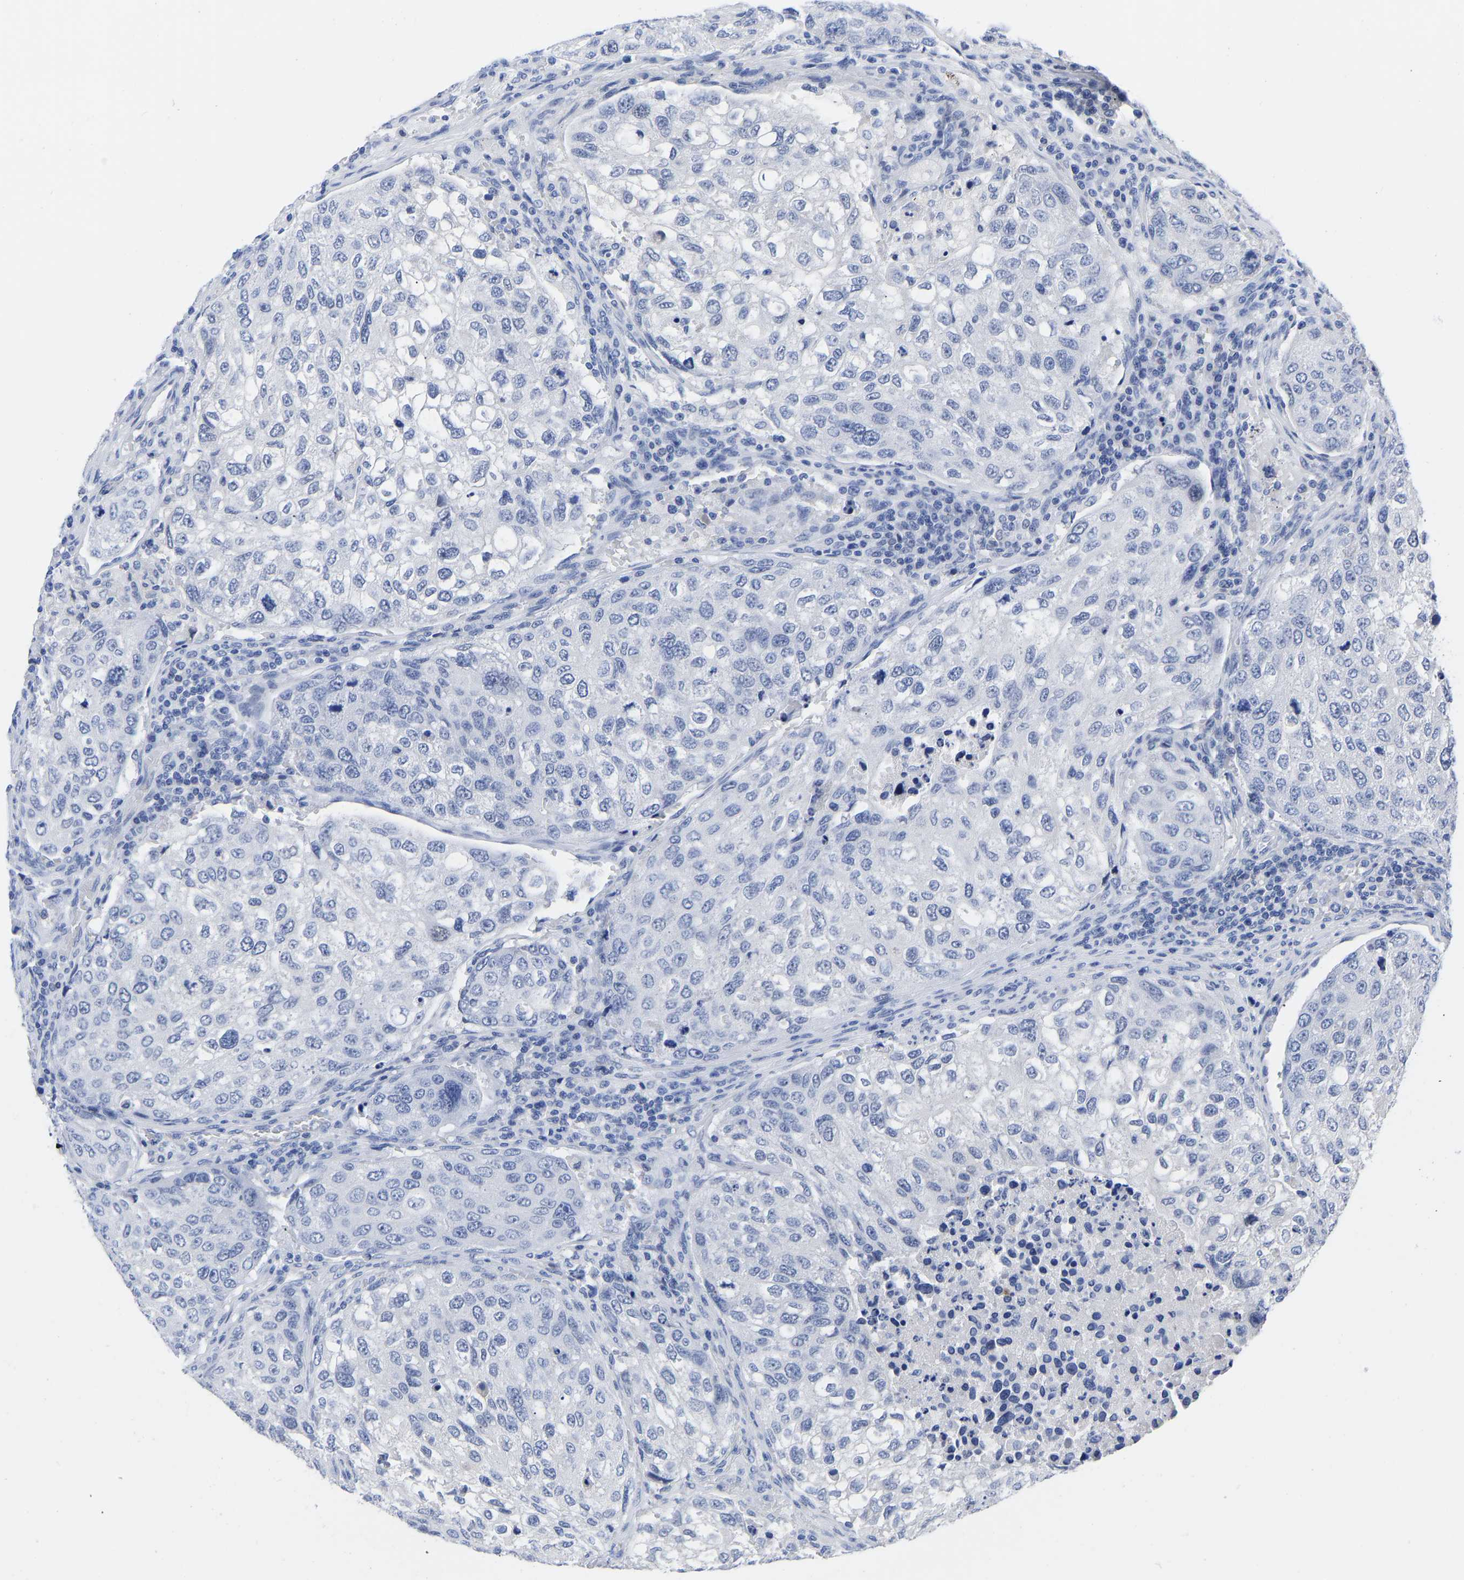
{"staining": {"intensity": "negative", "quantity": "none", "location": "none"}, "tissue": "urothelial cancer", "cell_type": "Tumor cells", "image_type": "cancer", "snomed": [{"axis": "morphology", "description": "Urothelial carcinoma, High grade"}, {"axis": "topography", "description": "Lymph node"}, {"axis": "topography", "description": "Urinary bladder"}], "caption": "High-grade urothelial carcinoma was stained to show a protein in brown. There is no significant expression in tumor cells.", "gene": "GPA33", "patient": {"sex": "male", "age": 51}}